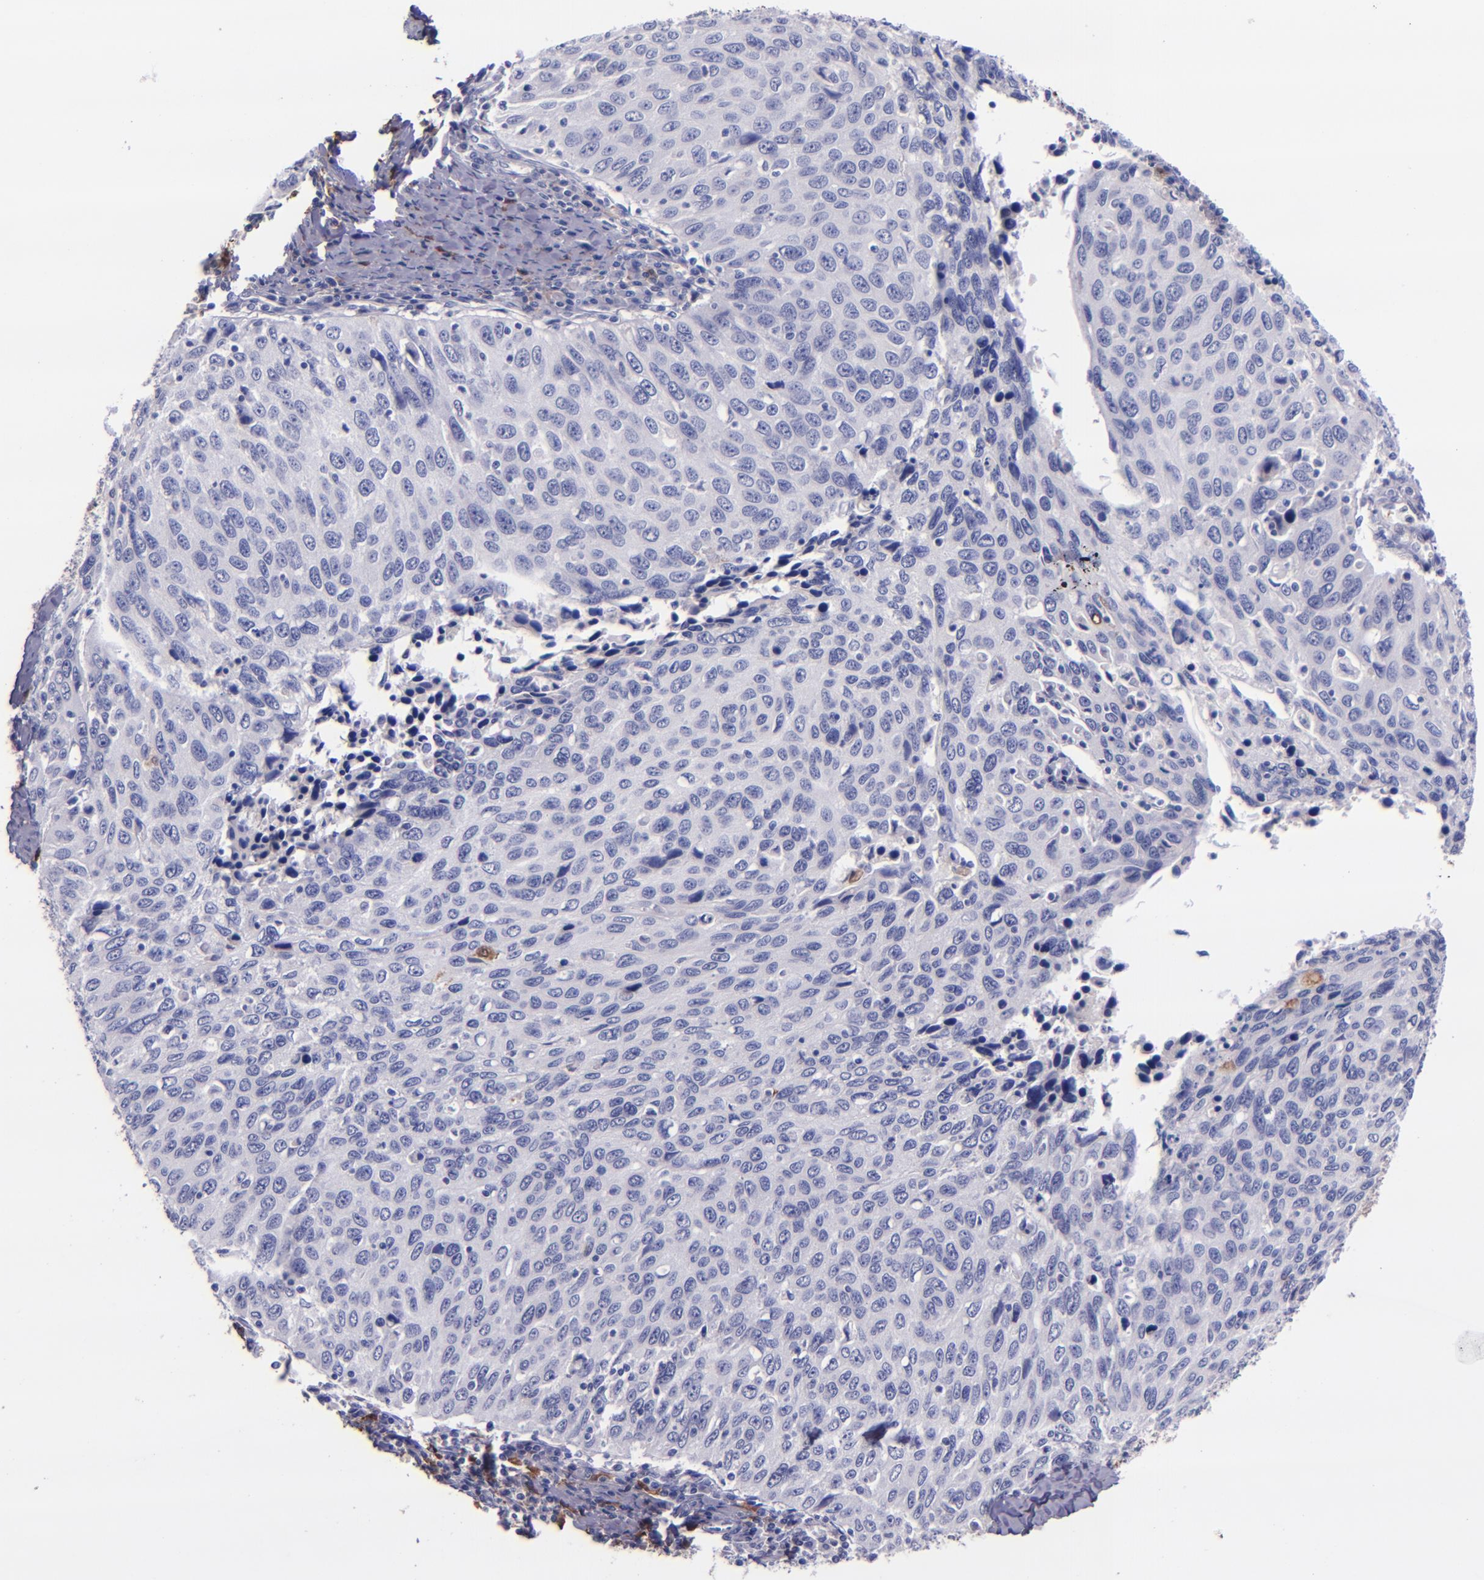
{"staining": {"intensity": "negative", "quantity": "none", "location": "none"}, "tissue": "cervical cancer", "cell_type": "Tumor cells", "image_type": "cancer", "snomed": [{"axis": "morphology", "description": "Squamous cell carcinoma, NOS"}, {"axis": "topography", "description": "Cervix"}], "caption": "High magnification brightfield microscopy of squamous cell carcinoma (cervical) stained with DAB (brown) and counterstained with hematoxylin (blue): tumor cells show no significant staining.", "gene": "F13A1", "patient": {"sex": "female", "age": 53}}